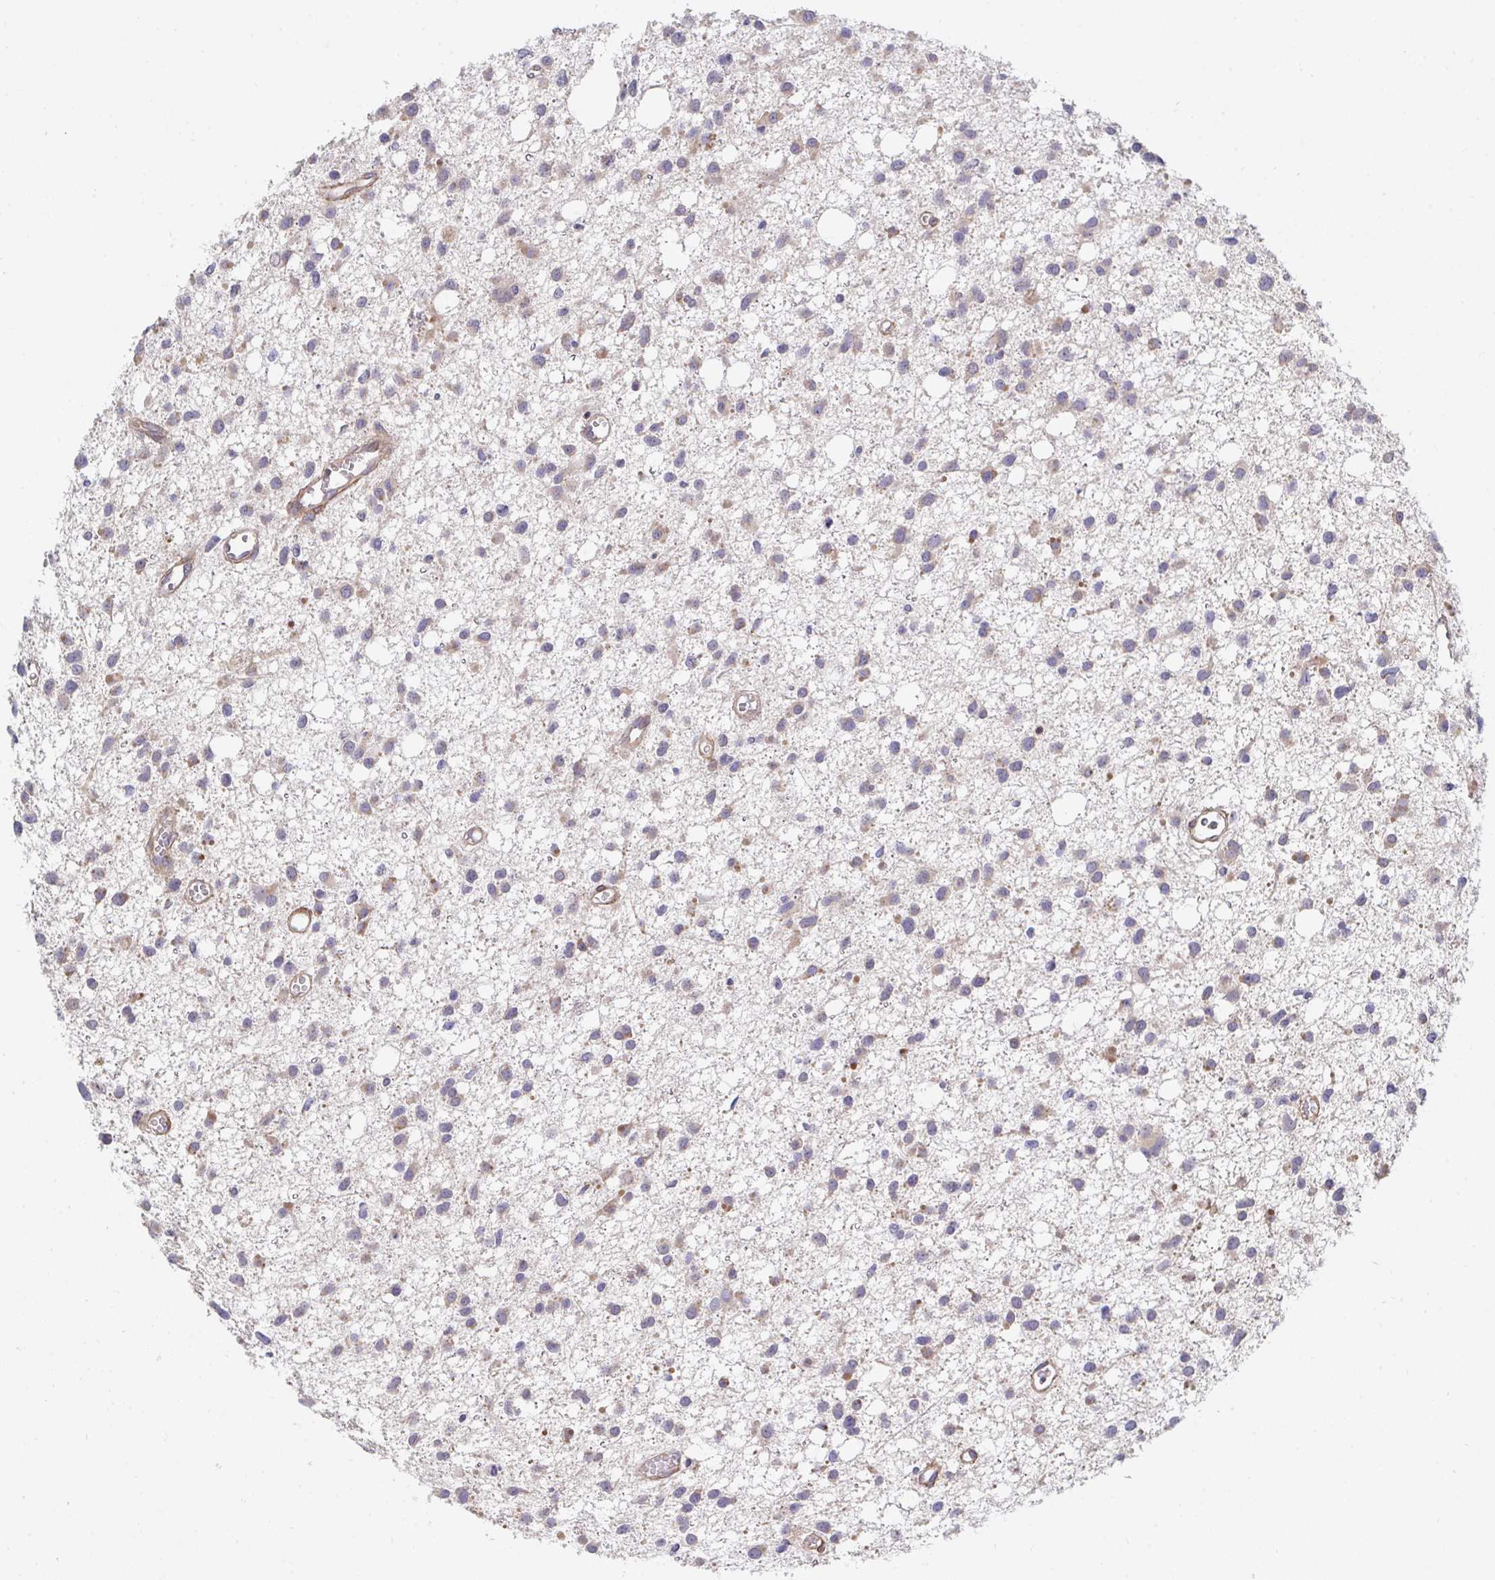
{"staining": {"intensity": "weak", "quantity": "25%-75%", "location": "cytoplasmic/membranous"}, "tissue": "glioma", "cell_type": "Tumor cells", "image_type": "cancer", "snomed": [{"axis": "morphology", "description": "Glioma, malignant, High grade"}, {"axis": "topography", "description": "Brain"}], "caption": "A micrograph of high-grade glioma (malignant) stained for a protein exhibits weak cytoplasmic/membranous brown staining in tumor cells.", "gene": "FRMD3", "patient": {"sex": "male", "age": 23}}